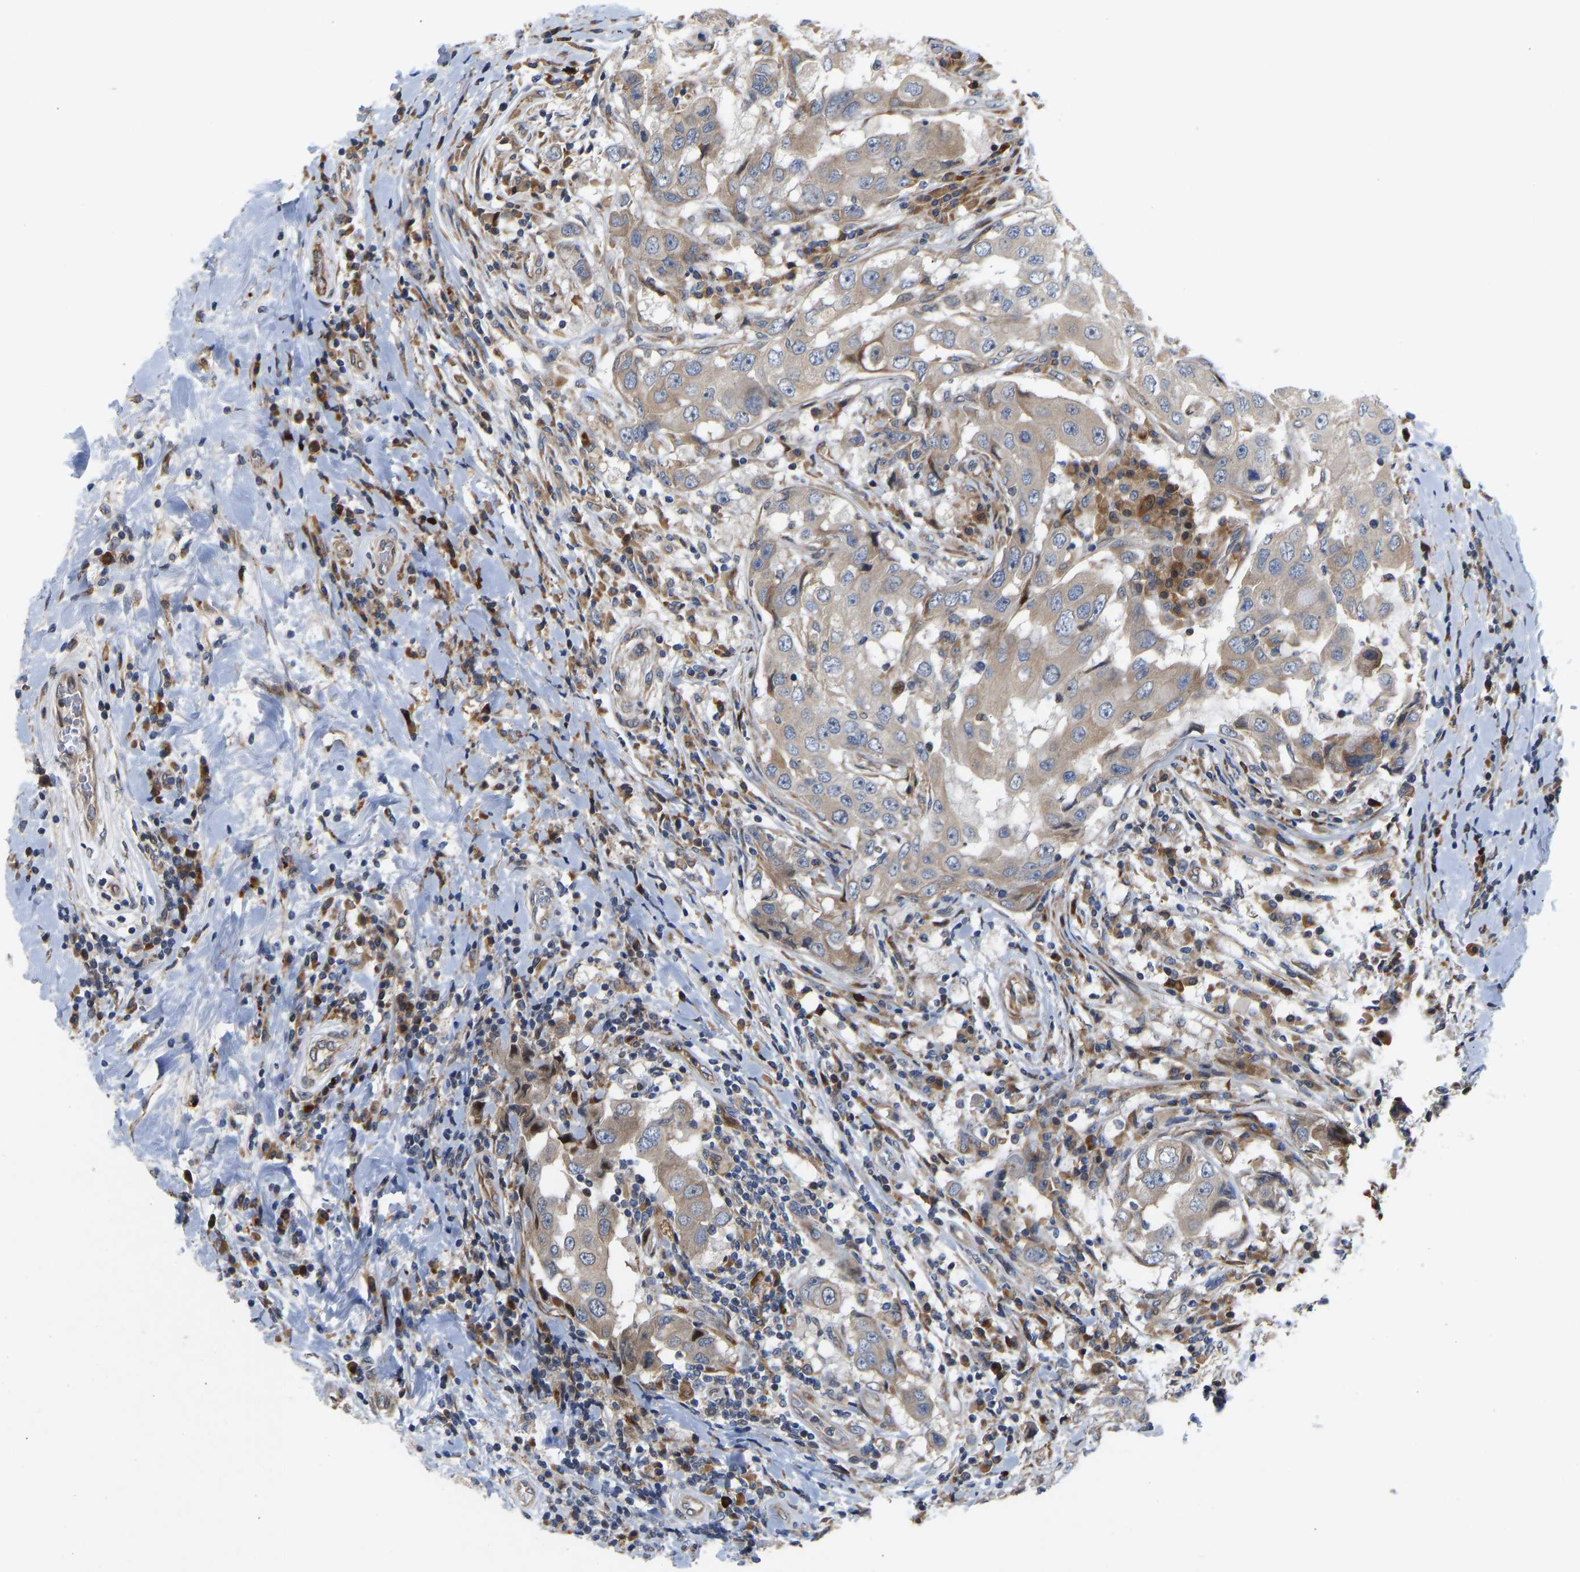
{"staining": {"intensity": "weak", "quantity": ">75%", "location": "cytoplasmic/membranous"}, "tissue": "breast cancer", "cell_type": "Tumor cells", "image_type": "cancer", "snomed": [{"axis": "morphology", "description": "Duct carcinoma"}, {"axis": "topography", "description": "Breast"}], "caption": "IHC of human breast cancer (invasive ductal carcinoma) demonstrates low levels of weak cytoplasmic/membranous positivity in approximately >75% of tumor cells.", "gene": "TMEM38B", "patient": {"sex": "female", "age": 27}}